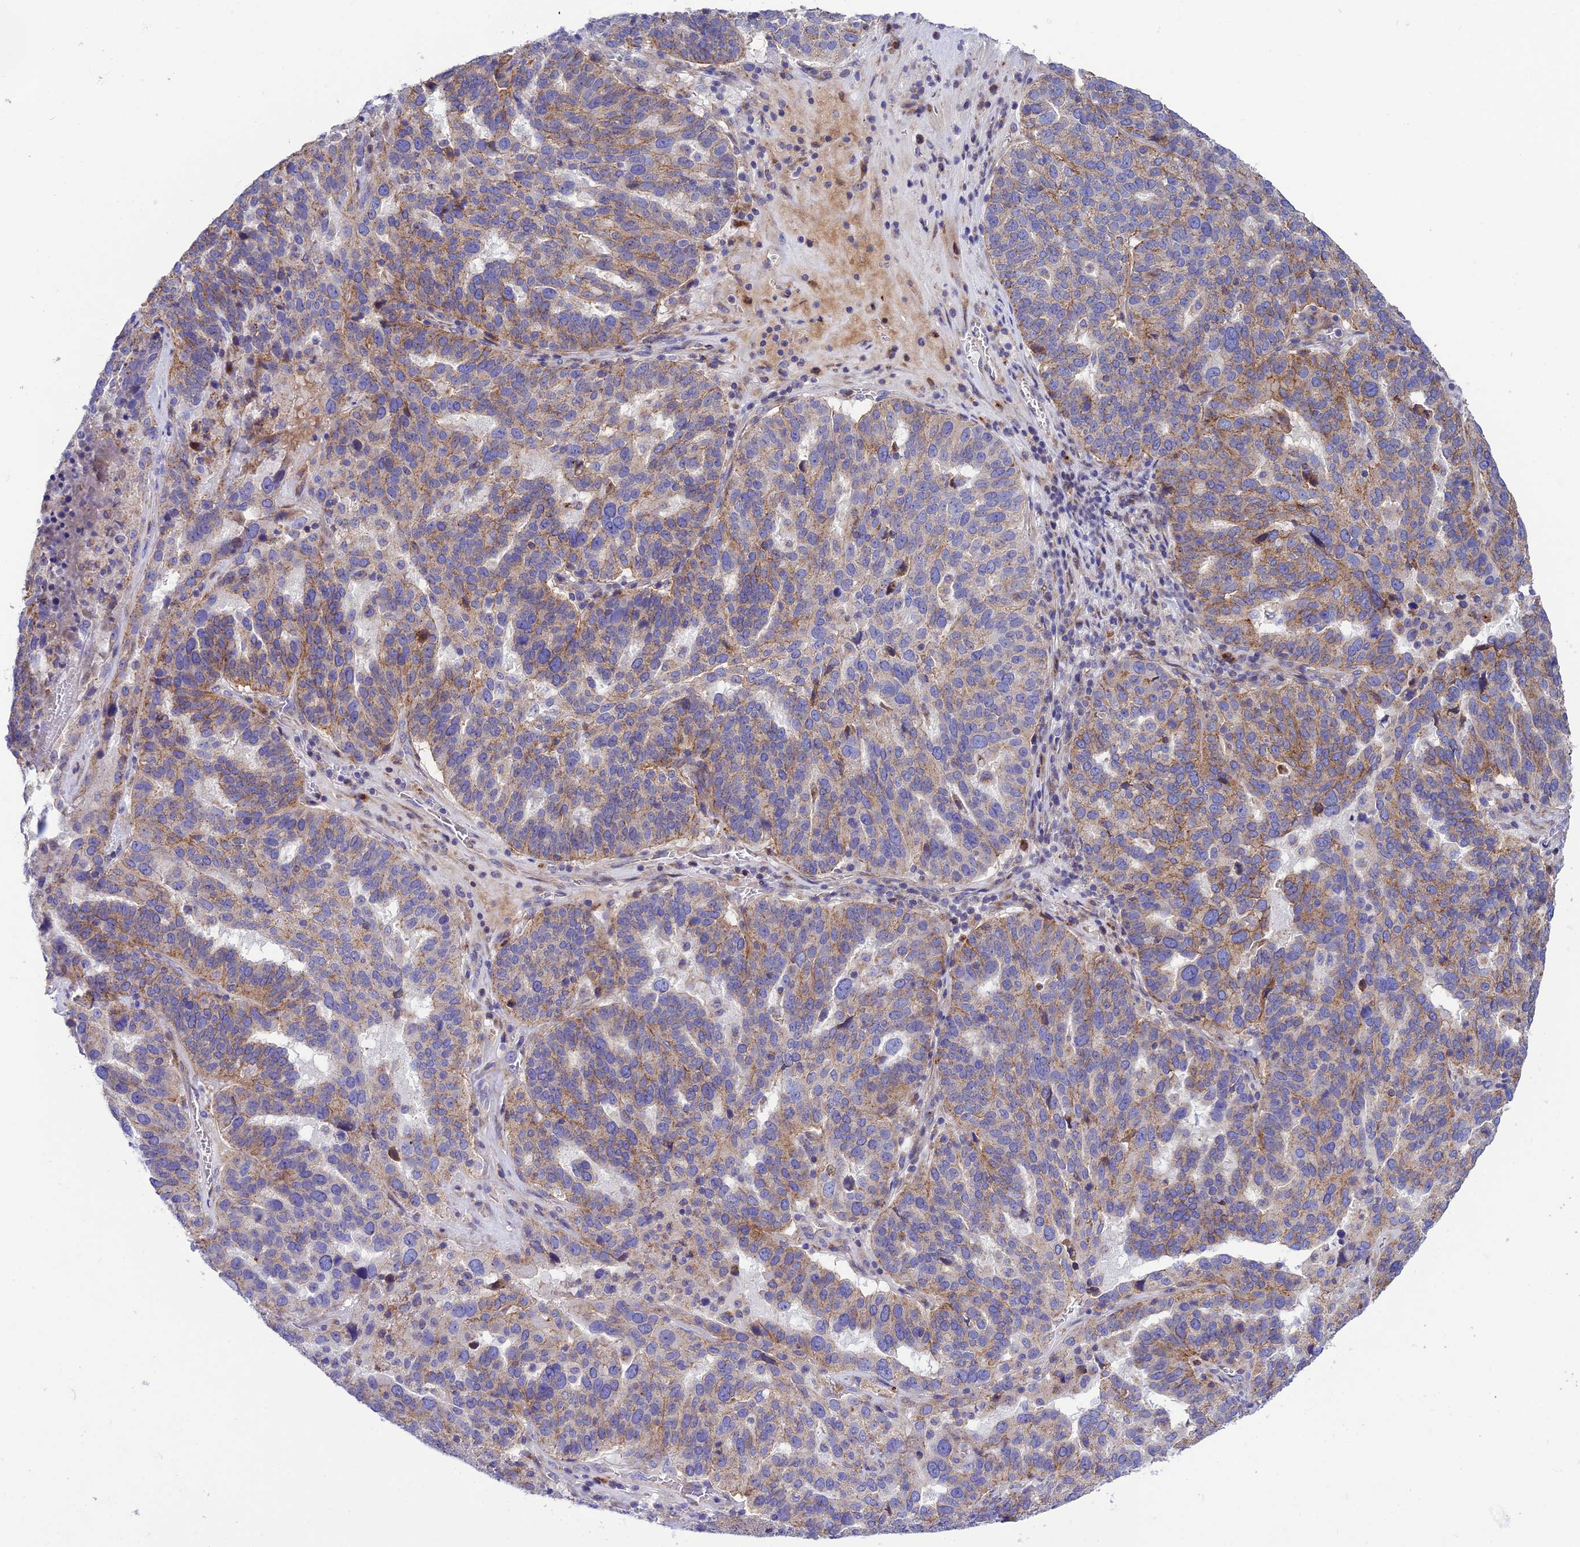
{"staining": {"intensity": "moderate", "quantity": "25%-75%", "location": "cytoplasmic/membranous"}, "tissue": "ovarian cancer", "cell_type": "Tumor cells", "image_type": "cancer", "snomed": [{"axis": "morphology", "description": "Cystadenocarcinoma, serous, NOS"}, {"axis": "topography", "description": "Ovary"}], "caption": "The photomicrograph reveals staining of serous cystadenocarcinoma (ovarian), revealing moderate cytoplasmic/membranous protein expression (brown color) within tumor cells. (Brightfield microscopy of DAB IHC at high magnification).", "gene": "CCDC157", "patient": {"sex": "female", "age": 59}}